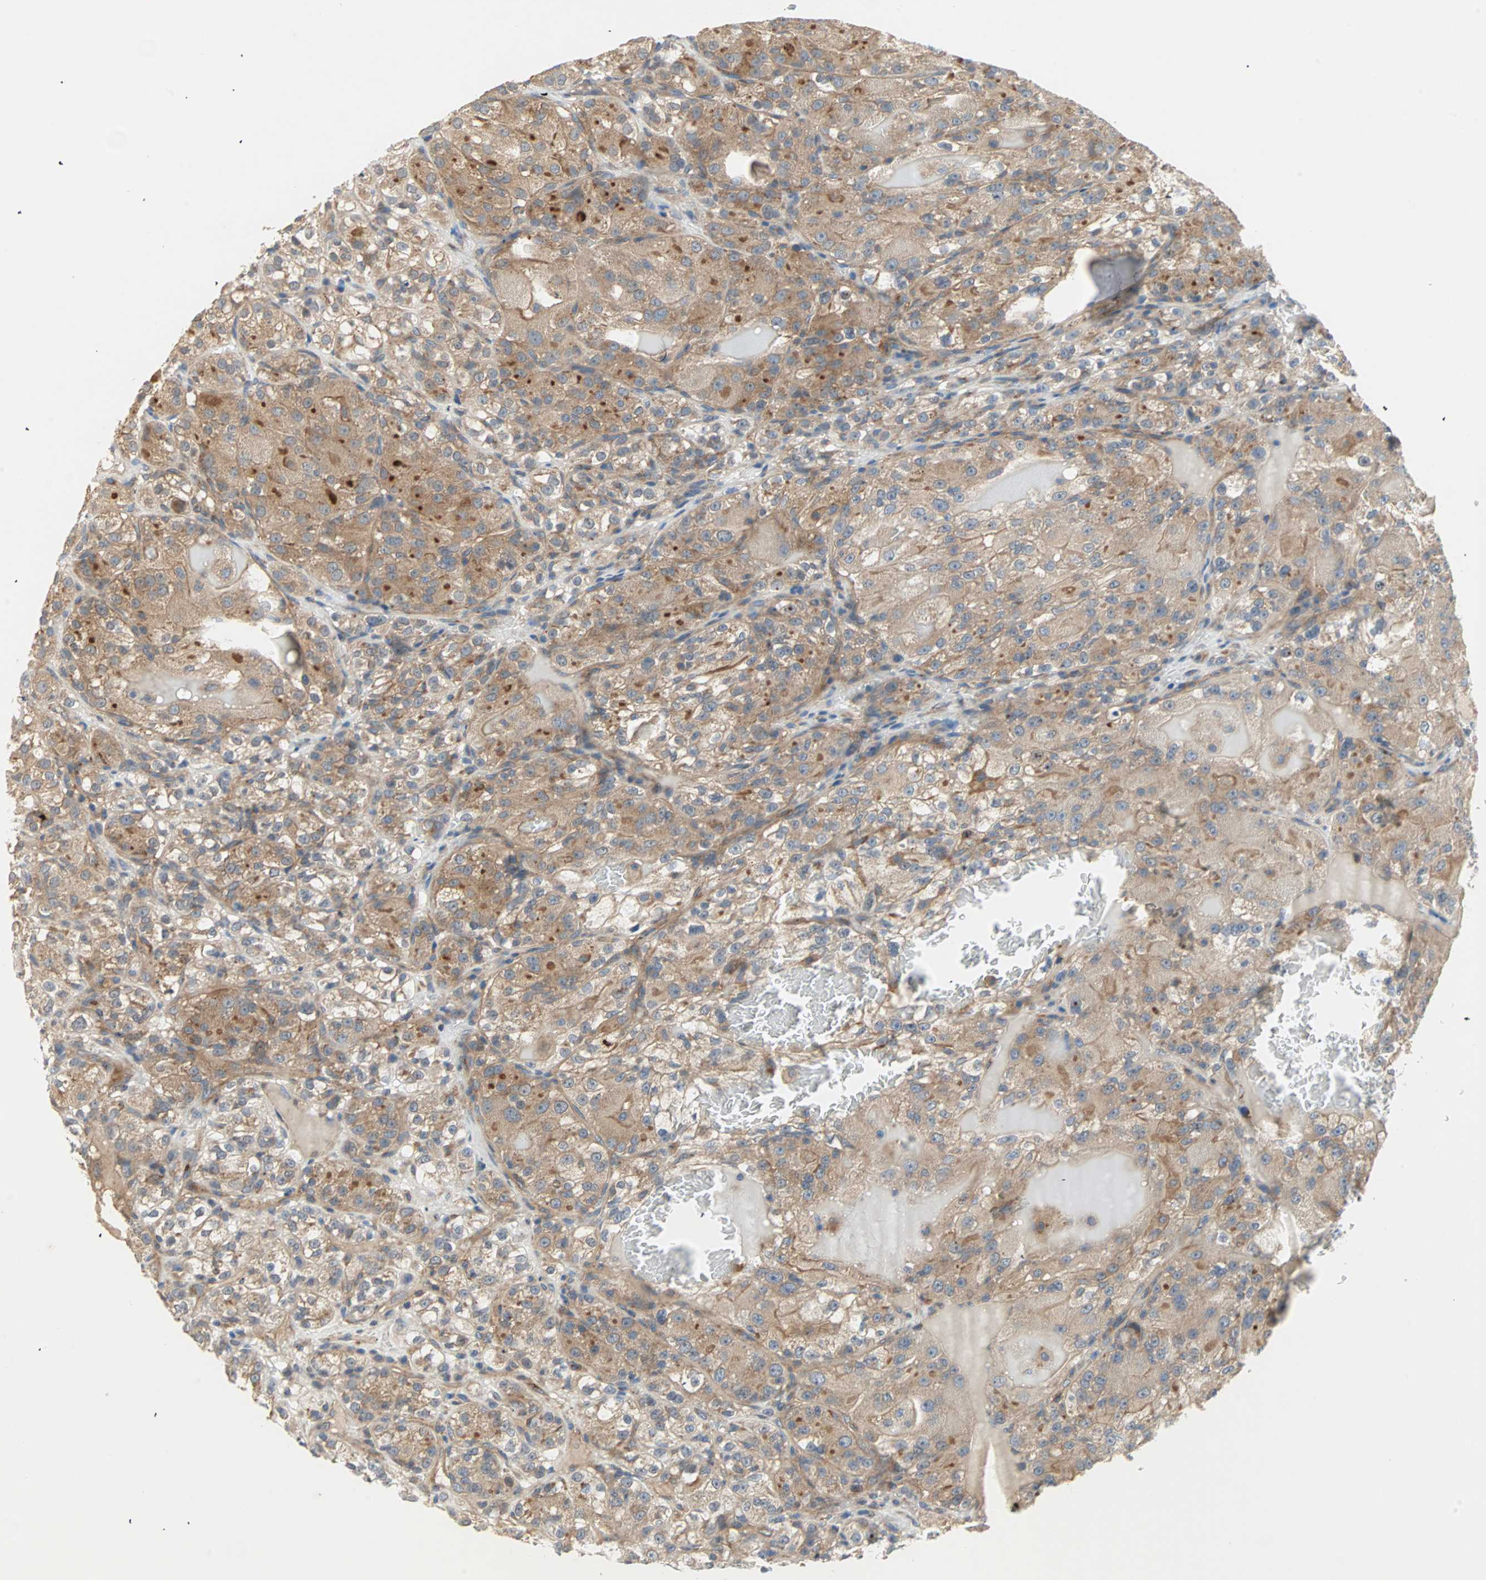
{"staining": {"intensity": "weak", "quantity": ">75%", "location": "cytoplasmic/membranous"}, "tissue": "renal cancer", "cell_type": "Tumor cells", "image_type": "cancer", "snomed": [{"axis": "morphology", "description": "Normal tissue, NOS"}, {"axis": "morphology", "description": "Adenocarcinoma, NOS"}, {"axis": "topography", "description": "Kidney"}], "caption": "Tumor cells display low levels of weak cytoplasmic/membranous positivity in approximately >75% of cells in renal cancer (adenocarcinoma).", "gene": "PDE8A", "patient": {"sex": "male", "age": 61}}